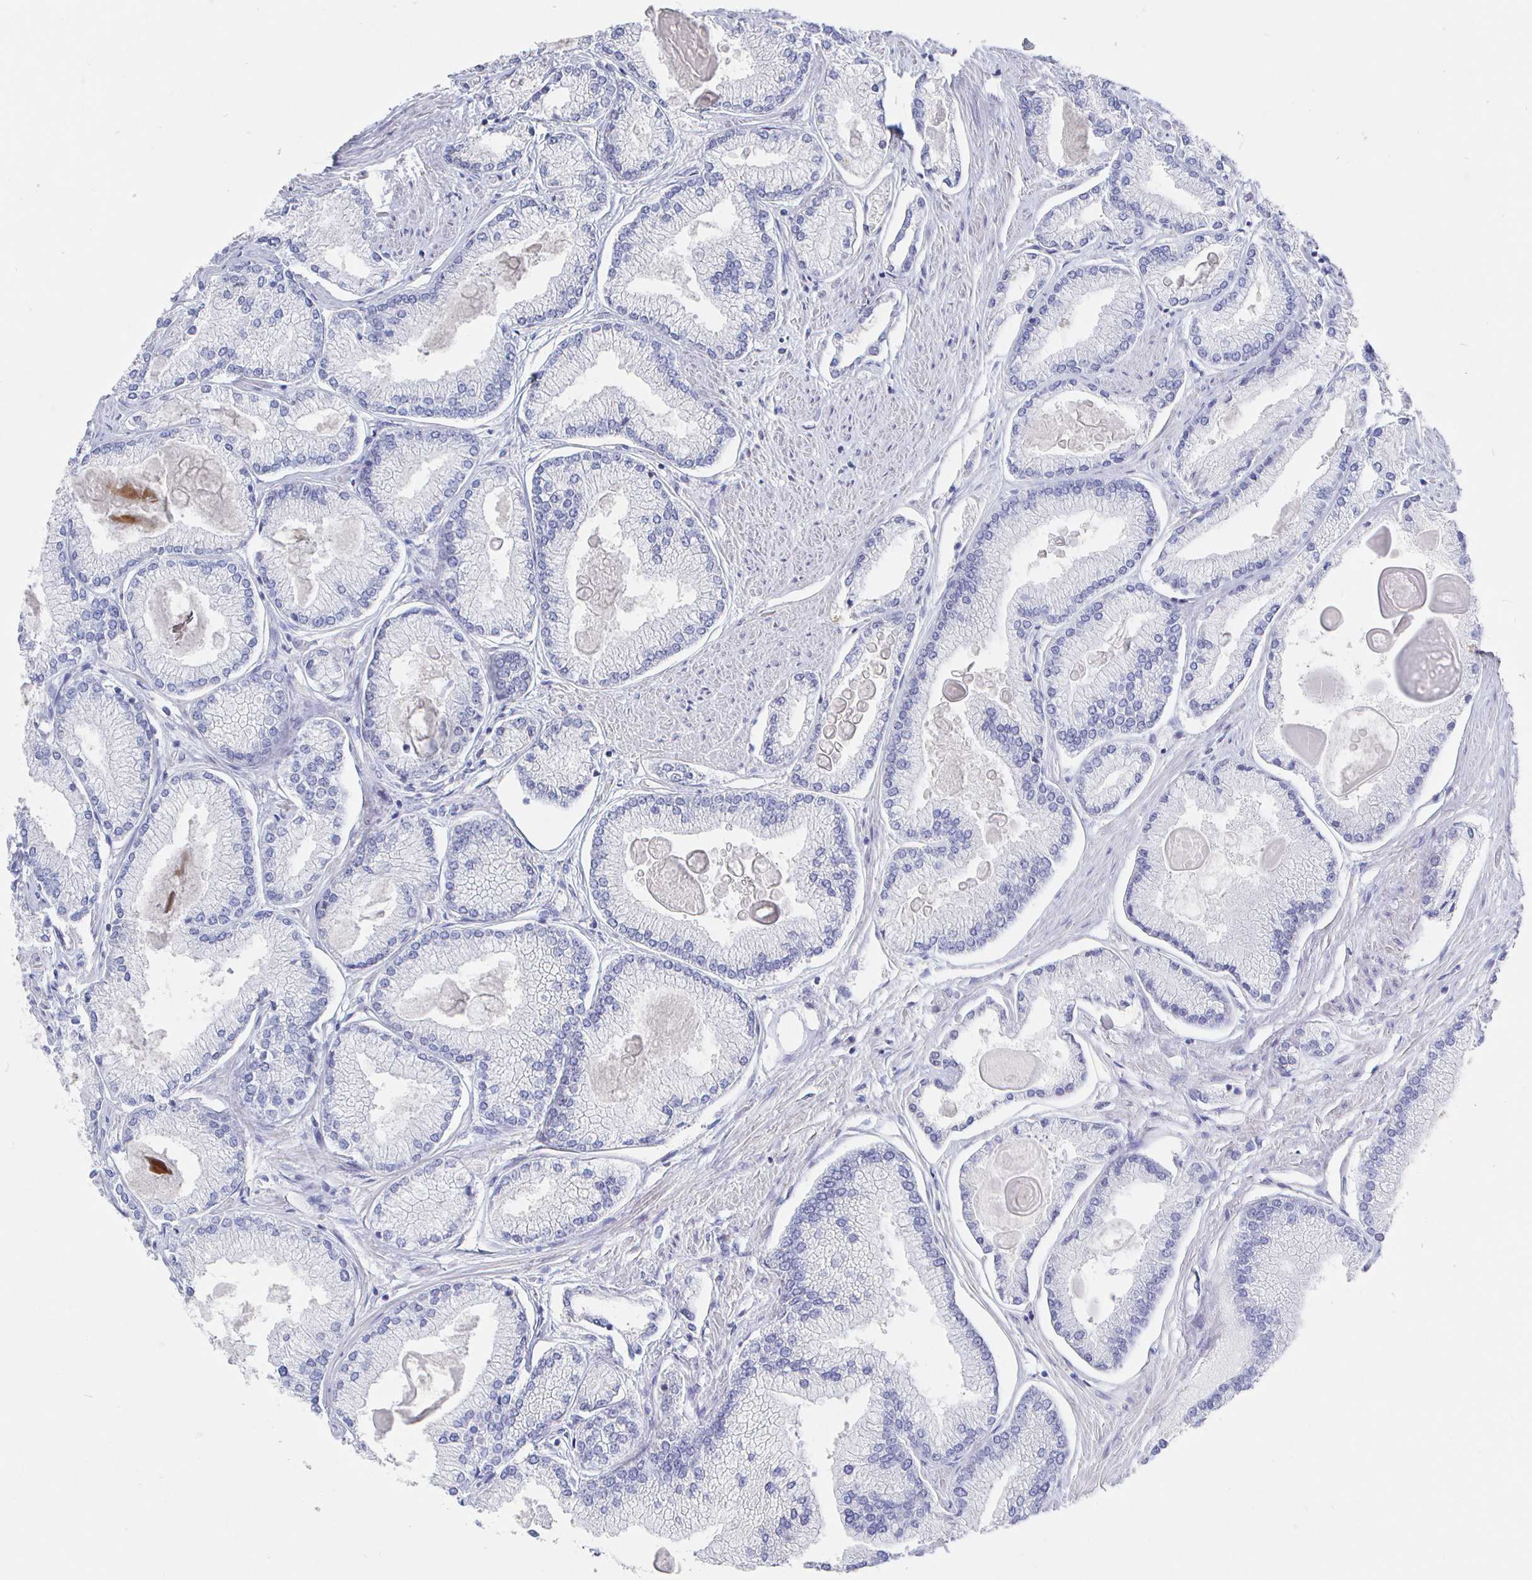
{"staining": {"intensity": "negative", "quantity": "none", "location": "none"}, "tissue": "prostate cancer", "cell_type": "Tumor cells", "image_type": "cancer", "snomed": [{"axis": "morphology", "description": "Adenocarcinoma, High grade"}, {"axis": "topography", "description": "Prostate"}], "caption": "Immunohistochemistry histopathology image of prostate cancer stained for a protein (brown), which reveals no staining in tumor cells.", "gene": "LRRC23", "patient": {"sex": "male", "age": 68}}